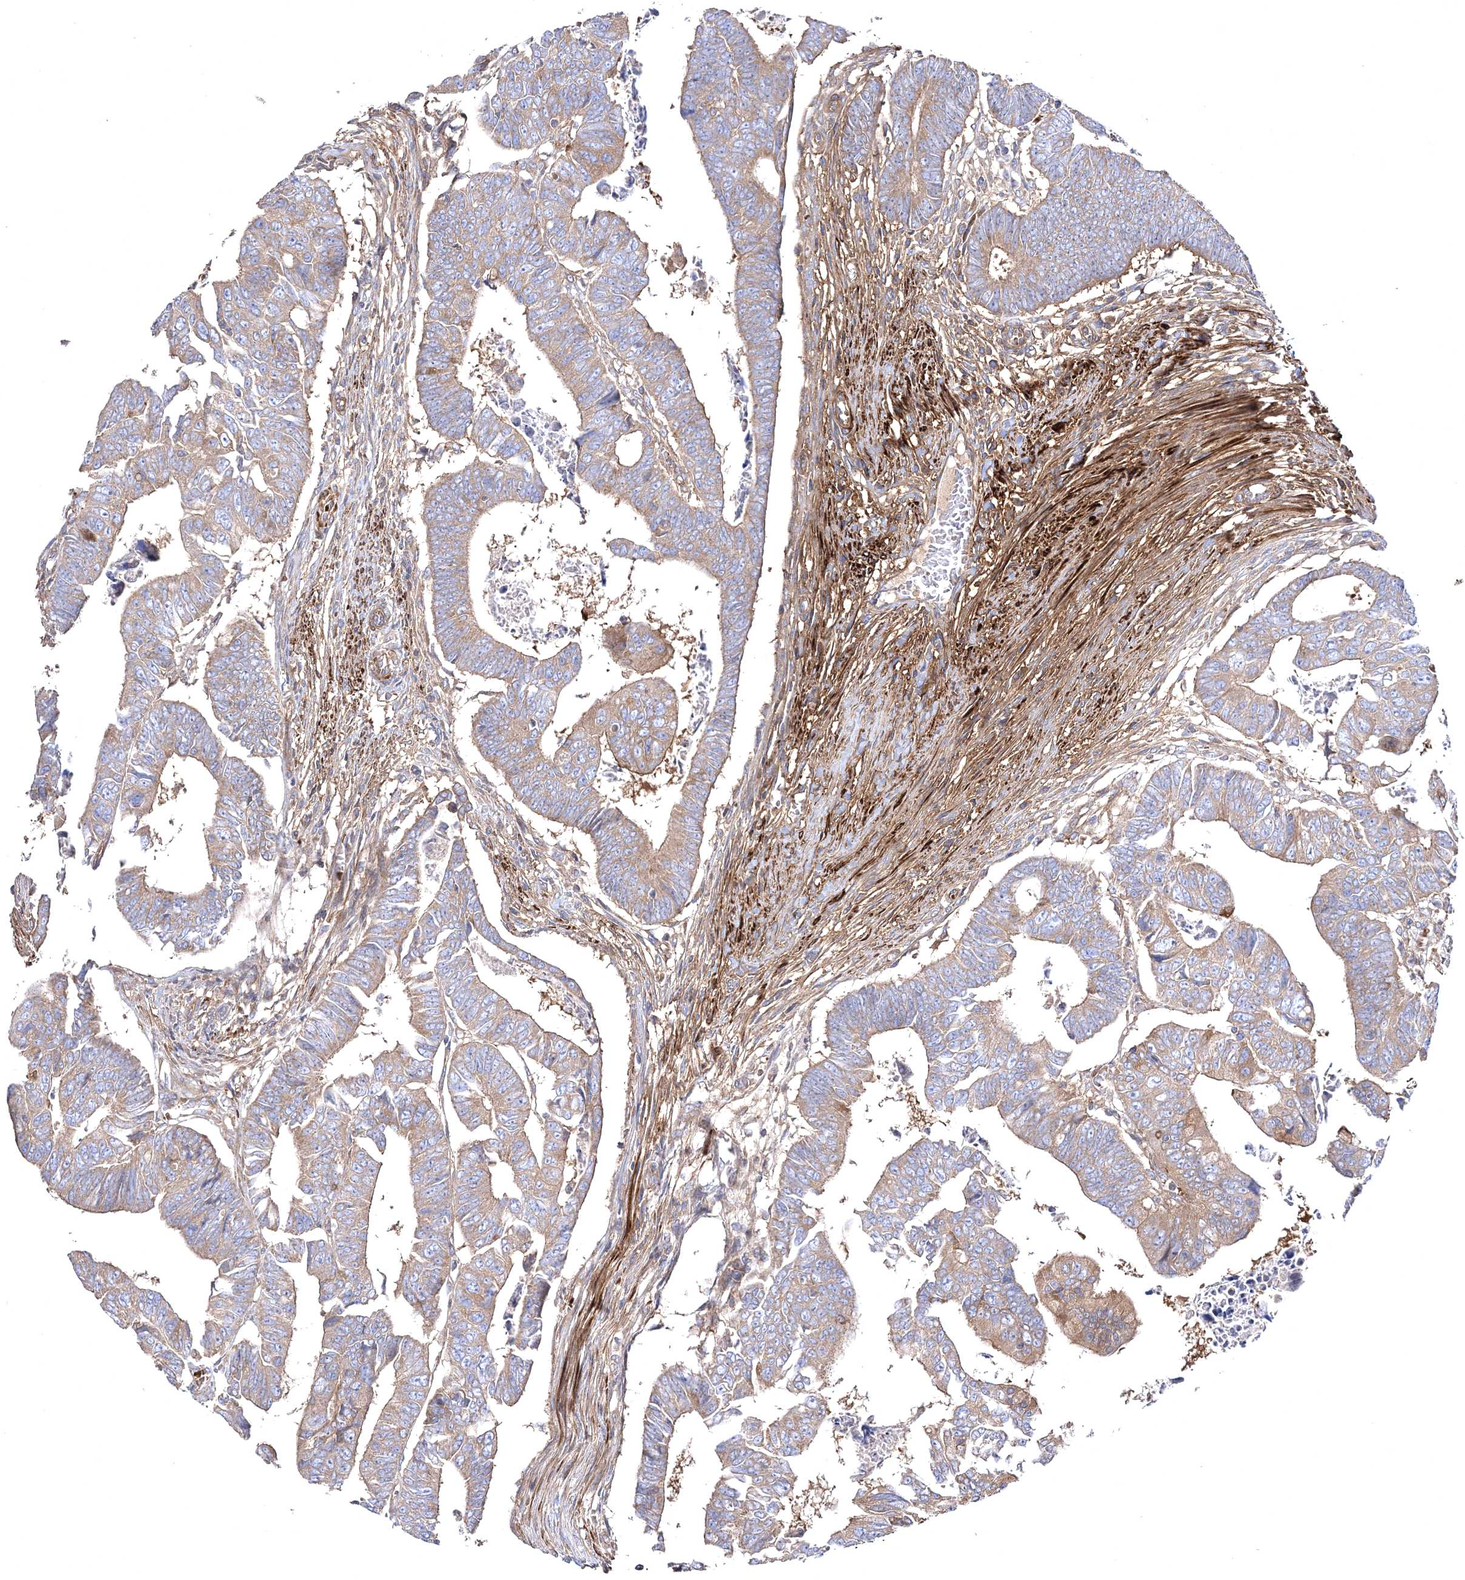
{"staining": {"intensity": "weak", "quantity": ">75%", "location": "cytoplasmic/membranous"}, "tissue": "colorectal cancer", "cell_type": "Tumor cells", "image_type": "cancer", "snomed": [{"axis": "morphology", "description": "Adenocarcinoma, NOS"}, {"axis": "topography", "description": "Rectum"}], "caption": "Protein expression analysis of colorectal cancer (adenocarcinoma) displays weak cytoplasmic/membranous expression in about >75% of tumor cells.", "gene": "ZSWIM6", "patient": {"sex": "female", "age": 65}}